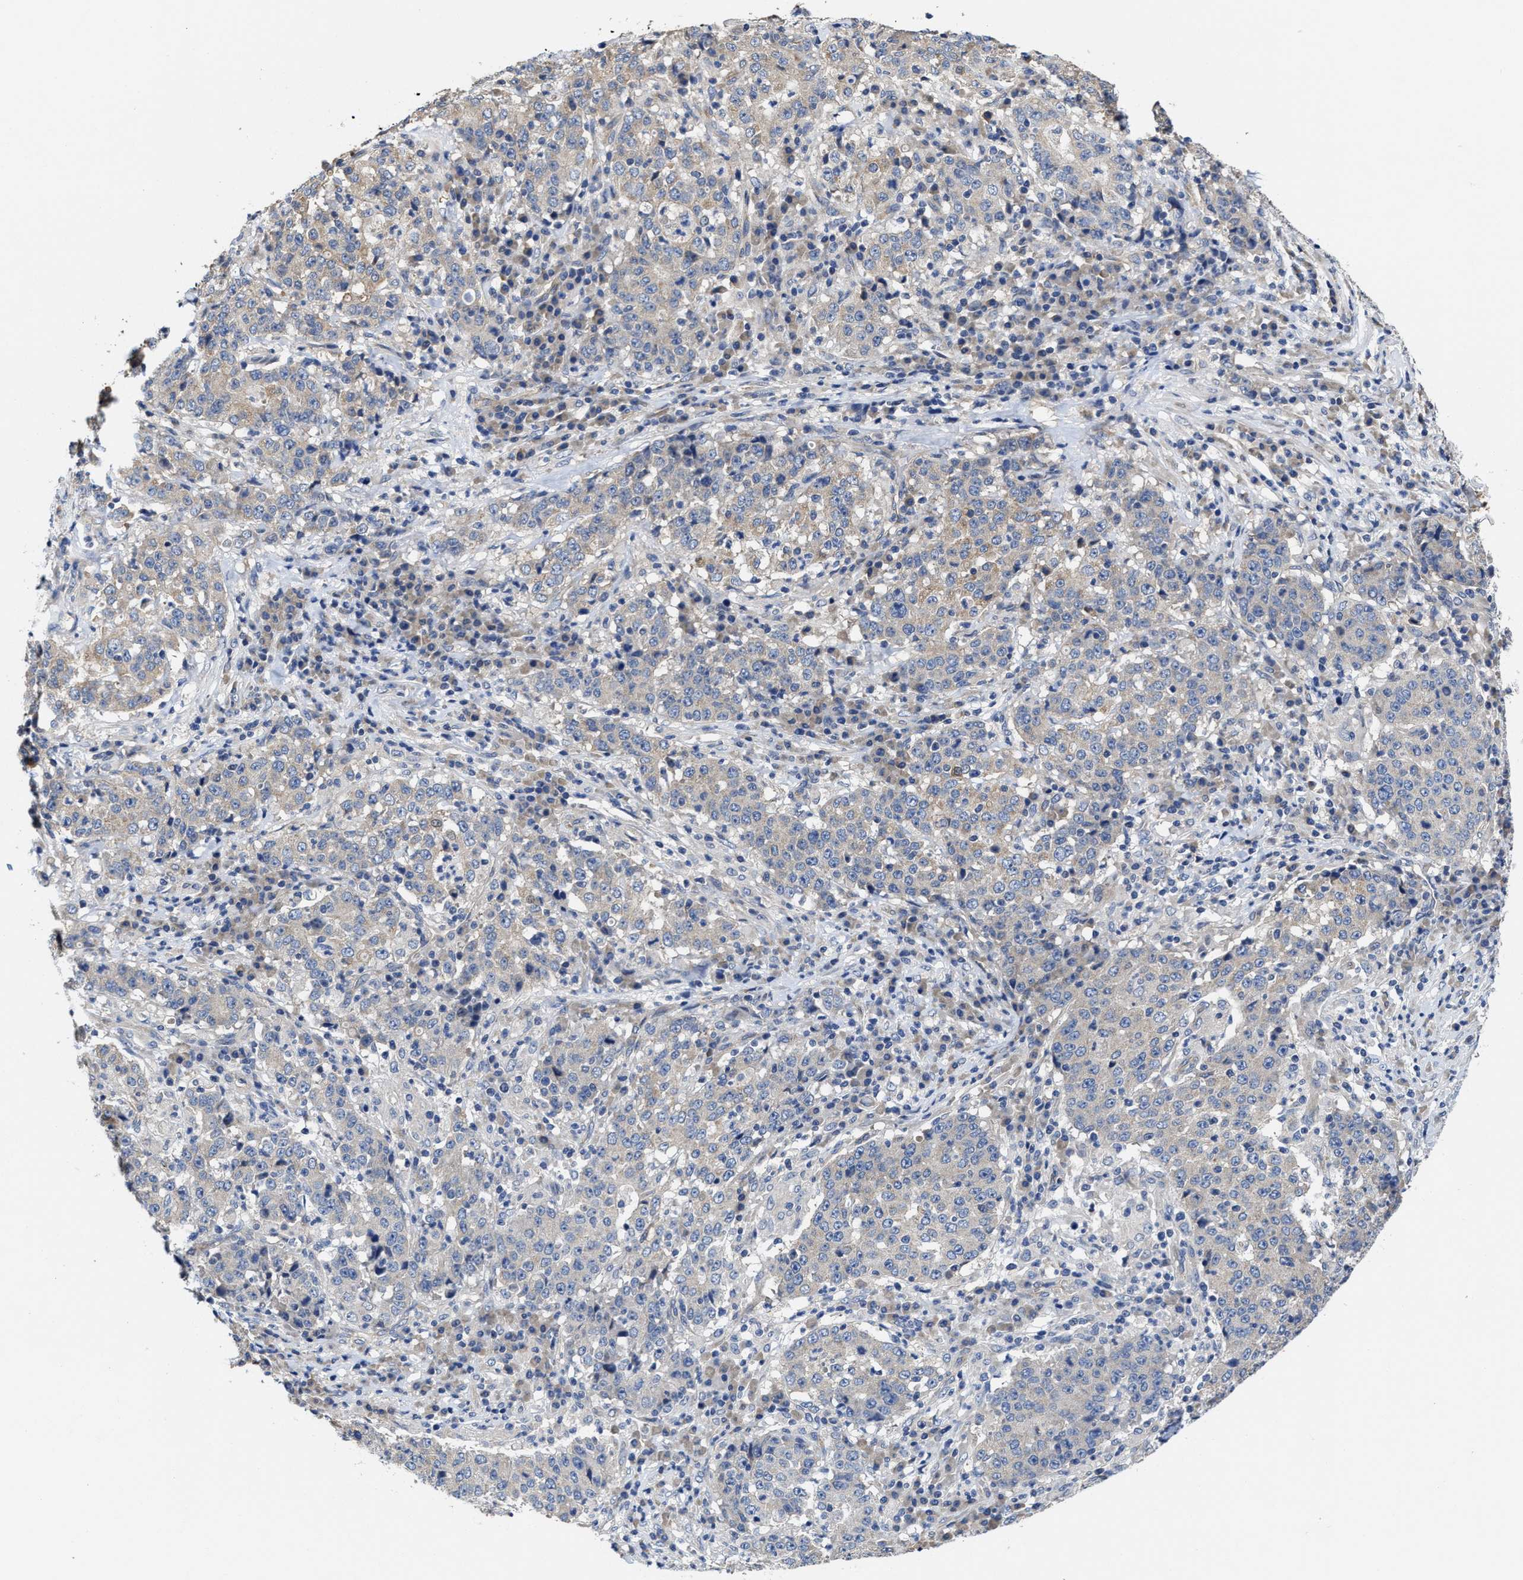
{"staining": {"intensity": "weak", "quantity": "<25%", "location": "cytoplasmic/membranous"}, "tissue": "stomach cancer", "cell_type": "Tumor cells", "image_type": "cancer", "snomed": [{"axis": "morphology", "description": "Adenocarcinoma, NOS"}, {"axis": "topography", "description": "Stomach"}], "caption": "Stomach adenocarcinoma was stained to show a protein in brown. There is no significant staining in tumor cells.", "gene": "TRAF6", "patient": {"sex": "male", "age": 59}}